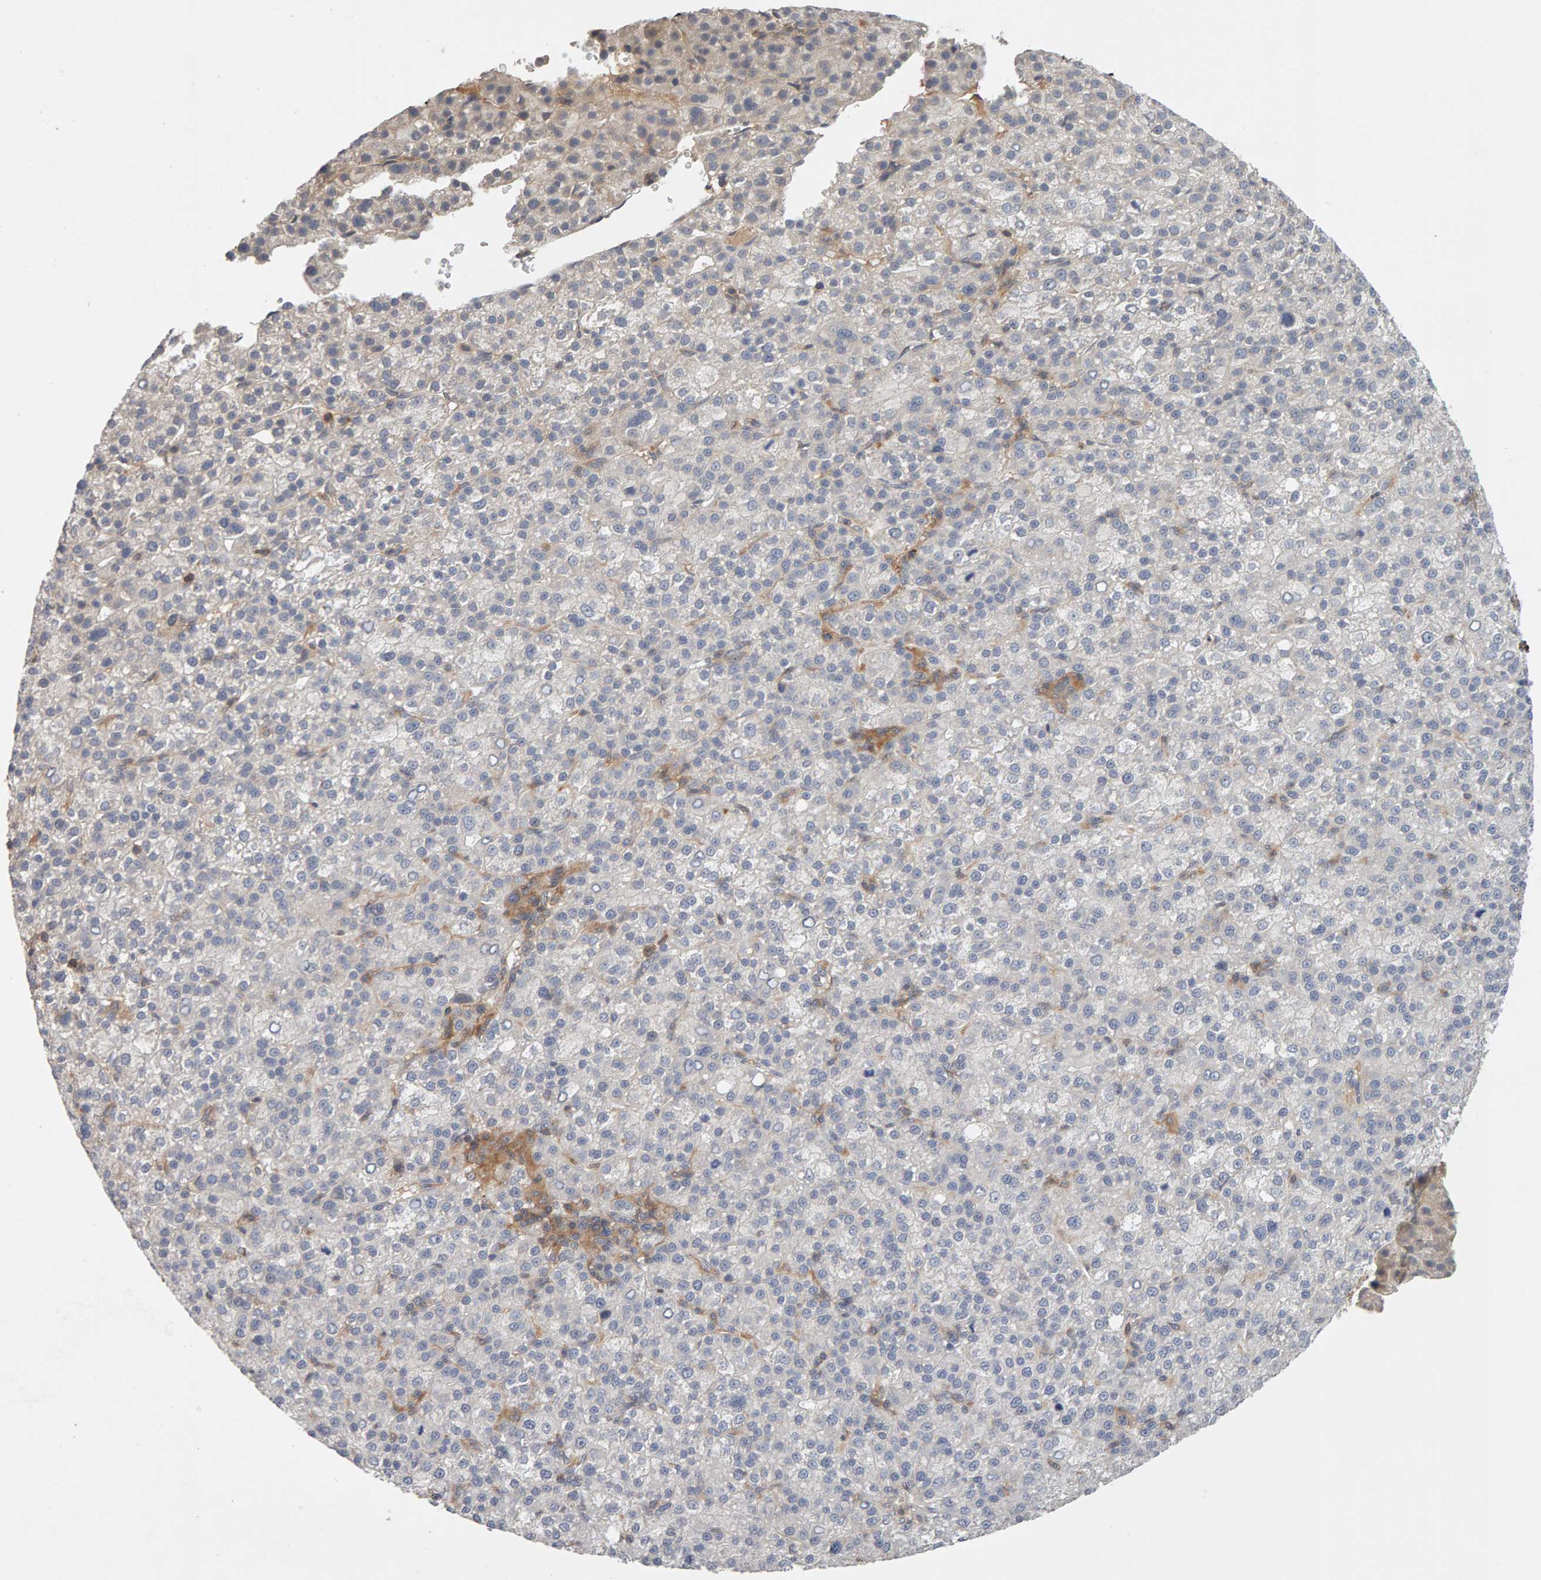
{"staining": {"intensity": "negative", "quantity": "none", "location": "none"}, "tissue": "liver cancer", "cell_type": "Tumor cells", "image_type": "cancer", "snomed": [{"axis": "morphology", "description": "Carcinoma, Hepatocellular, NOS"}, {"axis": "topography", "description": "Liver"}], "caption": "Photomicrograph shows no protein expression in tumor cells of liver cancer tissue. Nuclei are stained in blue.", "gene": "NUDCD1", "patient": {"sex": "female", "age": 58}}